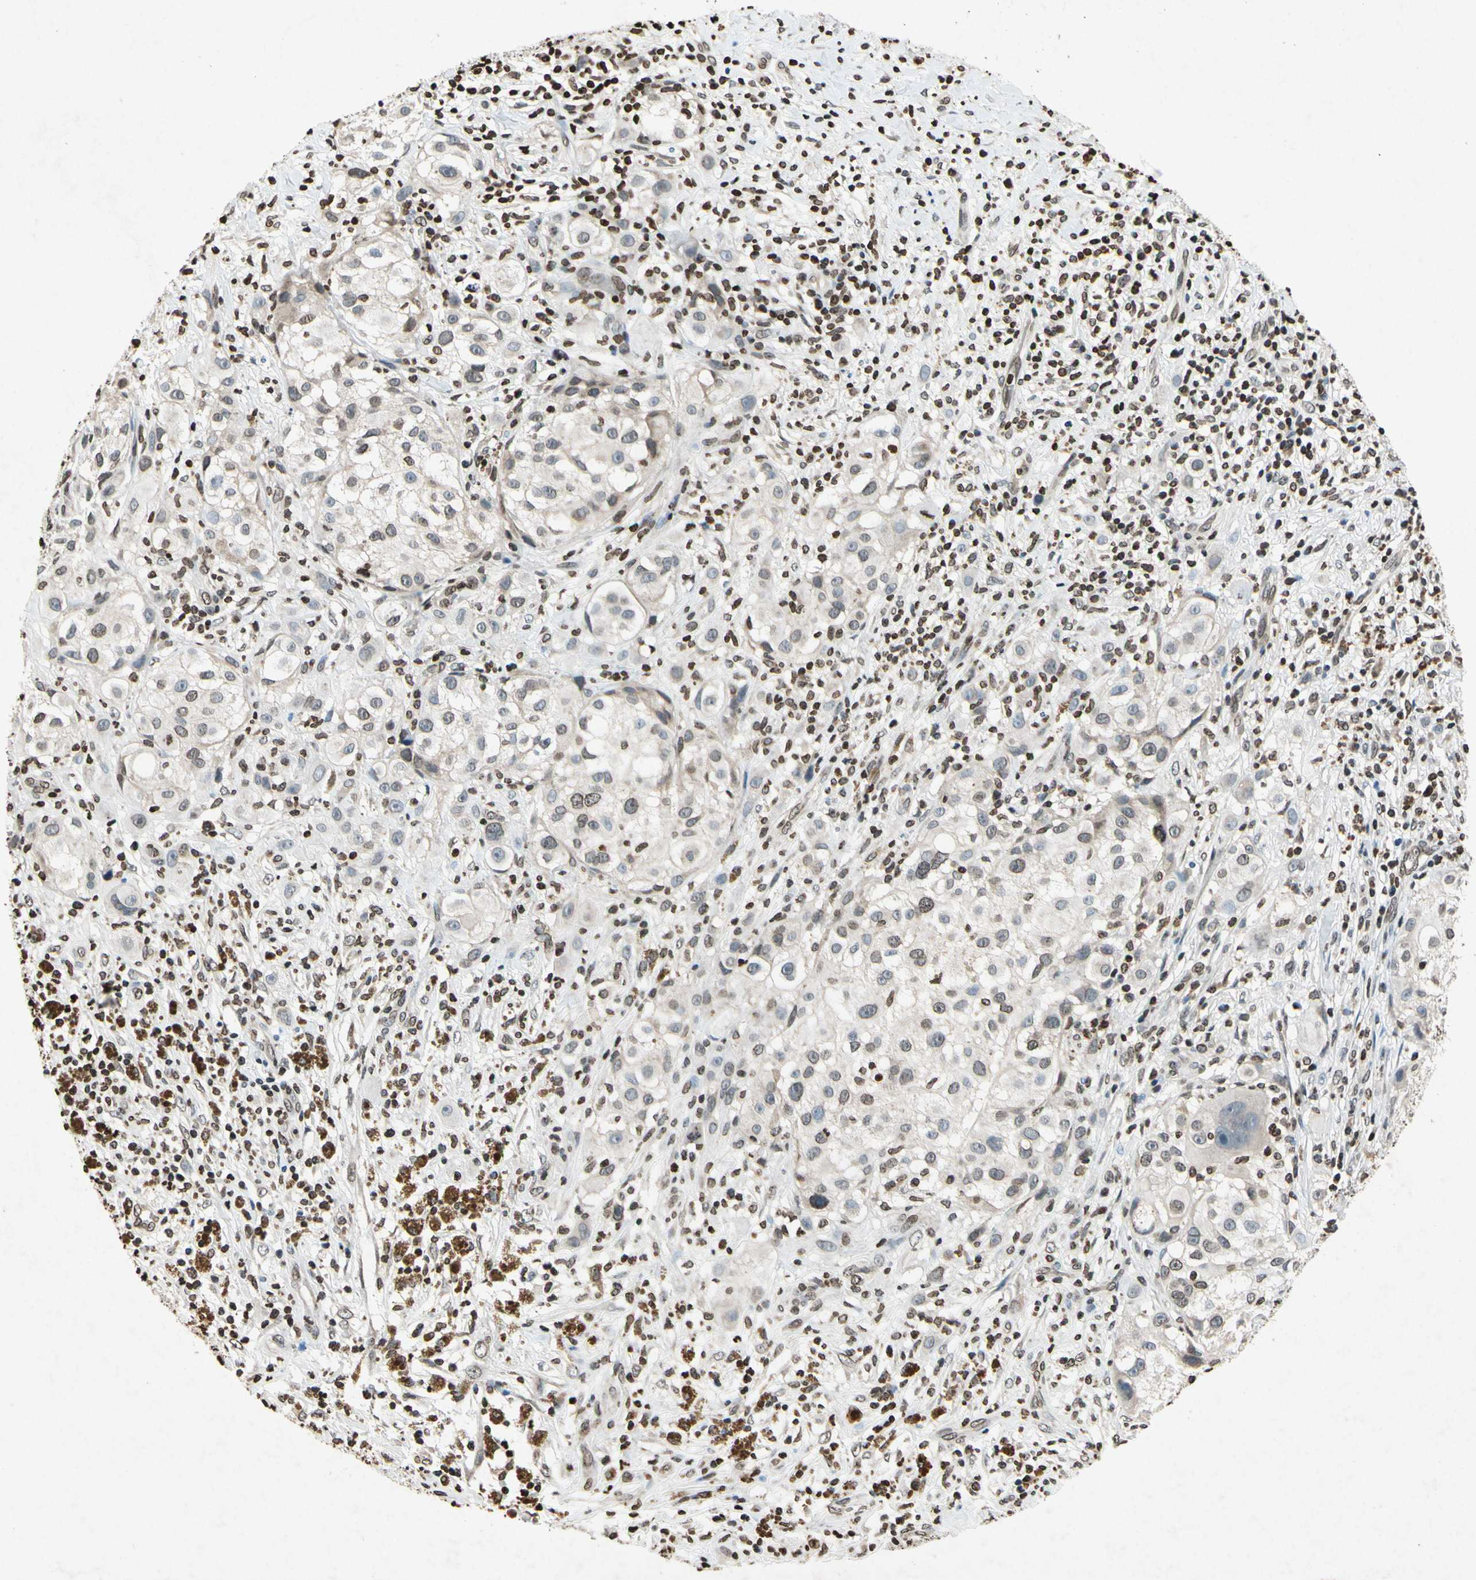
{"staining": {"intensity": "weak", "quantity": "<25%", "location": "nuclear"}, "tissue": "melanoma", "cell_type": "Tumor cells", "image_type": "cancer", "snomed": [{"axis": "morphology", "description": "Necrosis, NOS"}, {"axis": "morphology", "description": "Malignant melanoma, NOS"}, {"axis": "topography", "description": "Skin"}], "caption": "Melanoma stained for a protein using immunohistochemistry (IHC) exhibits no staining tumor cells.", "gene": "HOXB3", "patient": {"sex": "female", "age": 87}}